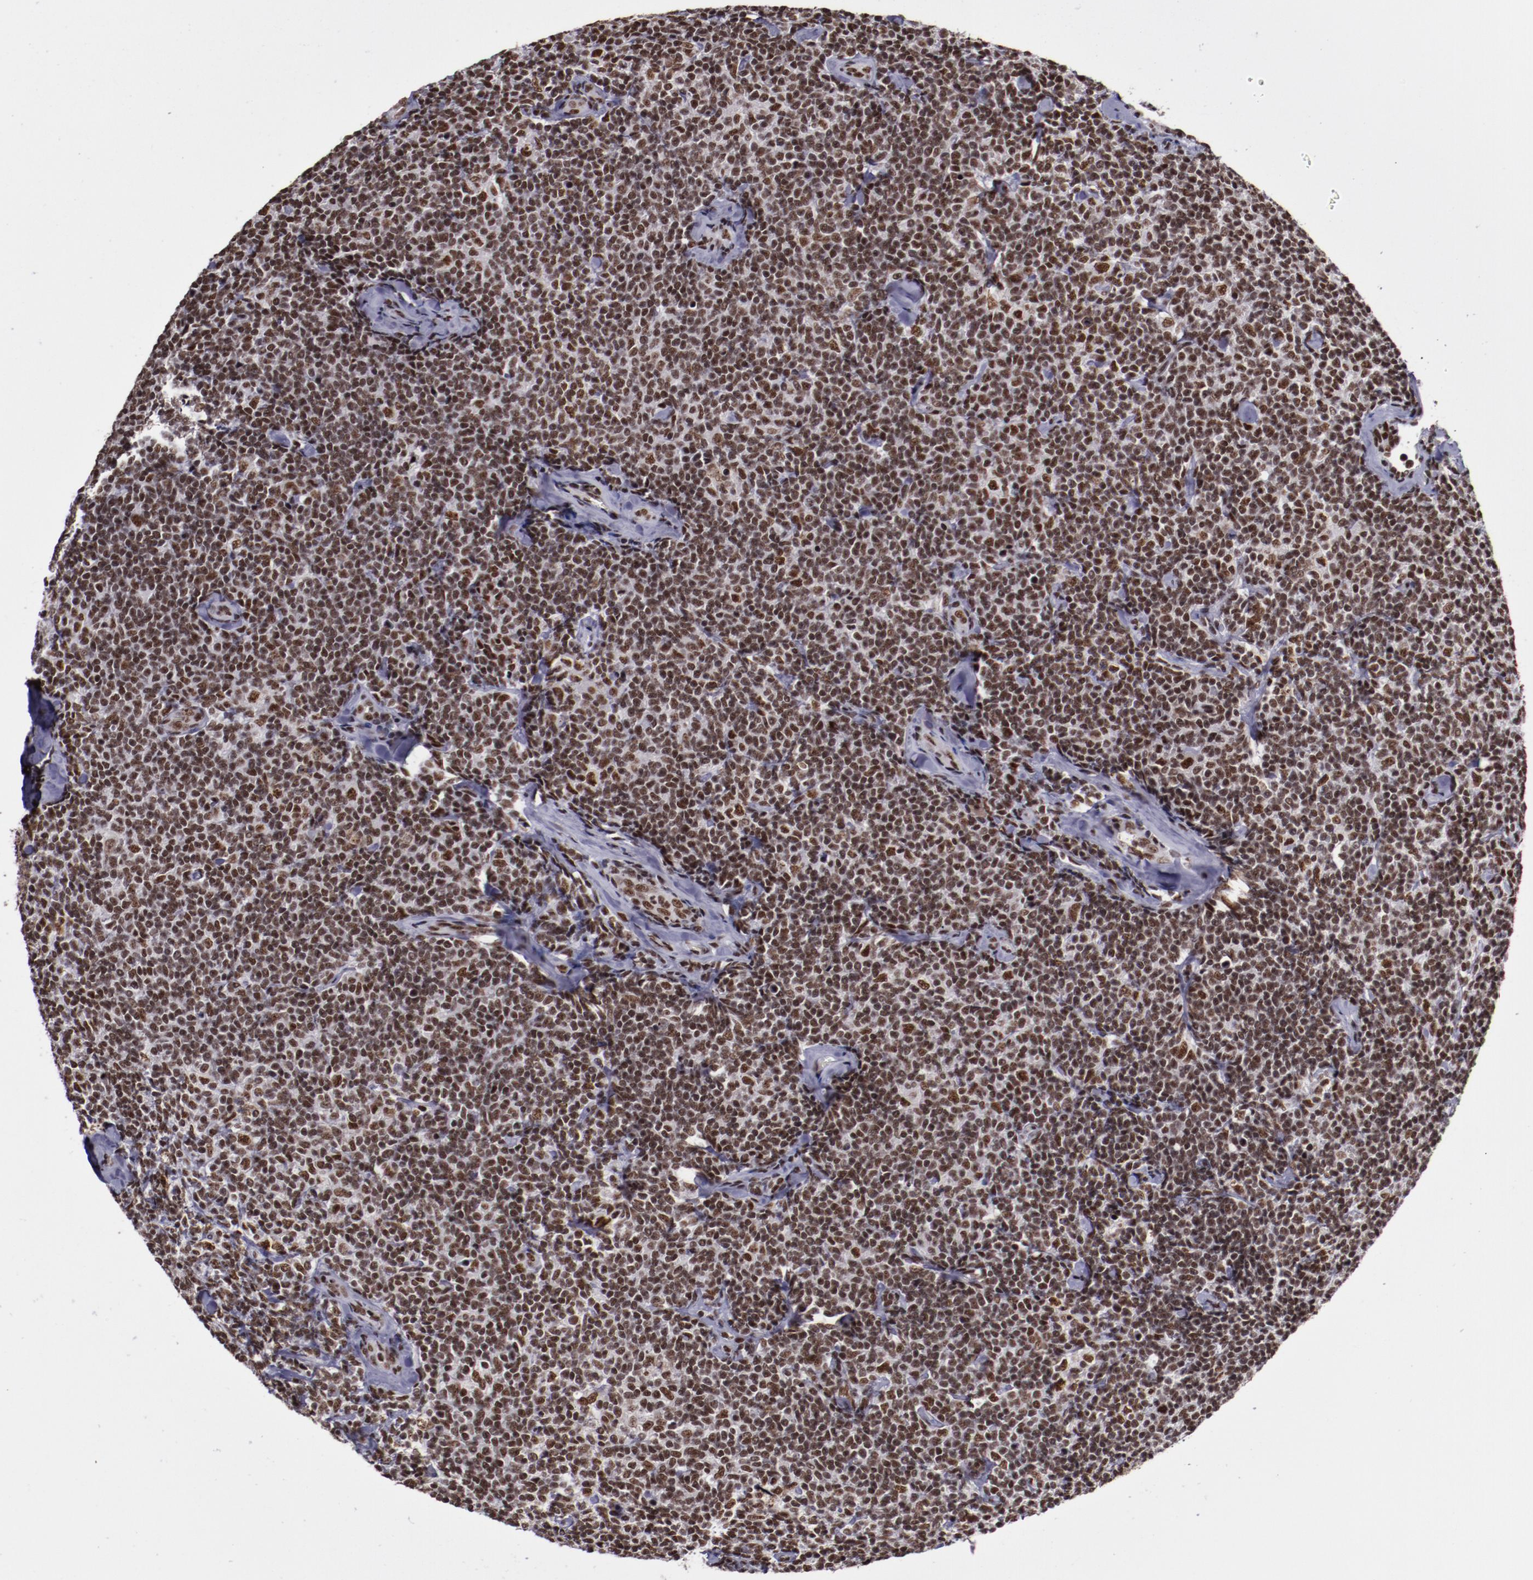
{"staining": {"intensity": "strong", "quantity": ">75%", "location": "nuclear"}, "tissue": "lymphoma", "cell_type": "Tumor cells", "image_type": "cancer", "snomed": [{"axis": "morphology", "description": "Malignant lymphoma, non-Hodgkin's type, Low grade"}, {"axis": "topography", "description": "Lymph node"}], "caption": "High-power microscopy captured an immunohistochemistry (IHC) micrograph of low-grade malignant lymphoma, non-Hodgkin's type, revealing strong nuclear staining in approximately >75% of tumor cells. Nuclei are stained in blue.", "gene": "ERH", "patient": {"sex": "female", "age": 56}}